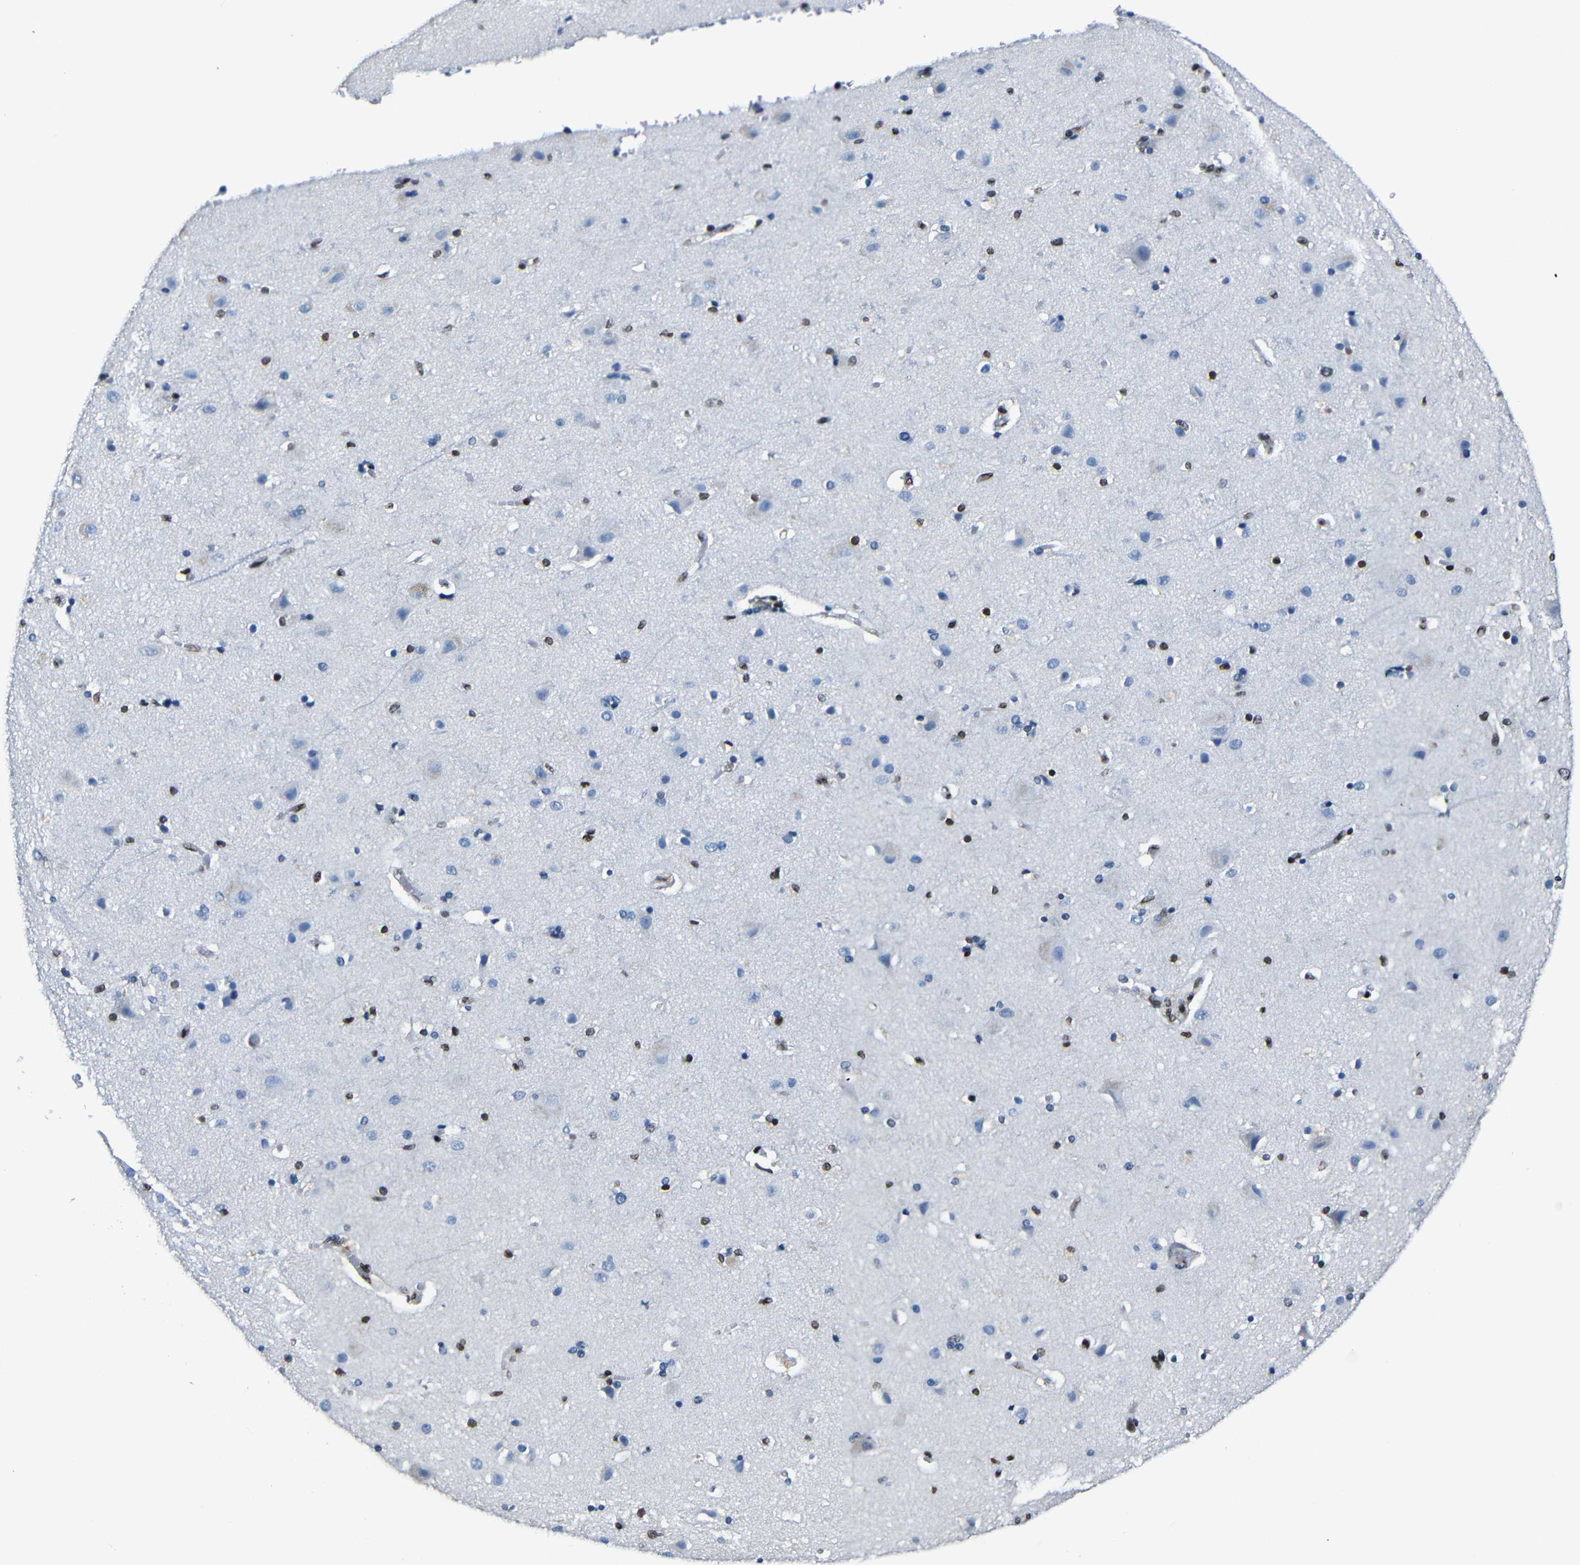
{"staining": {"intensity": "moderate", "quantity": ">75%", "location": "nuclear"}, "tissue": "cerebral cortex", "cell_type": "Endothelial cells", "image_type": "normal", "snomed": [{"axis": "morphology", "description": "Normal tissue, NOS"}, {"axis": "topography", "description": "Cerebral cortex"}], "caption": "A brown stain labels moderate nuclear staining of a protein in endothelial cells of unremarkable human cerebral cortex. (Stains: DAB in brown, nuclei in blue, Microscopy: brightfield microscopy at high magnification).", "gene": "PTBP1", "patient": {"sex": "female", "age": 54}}